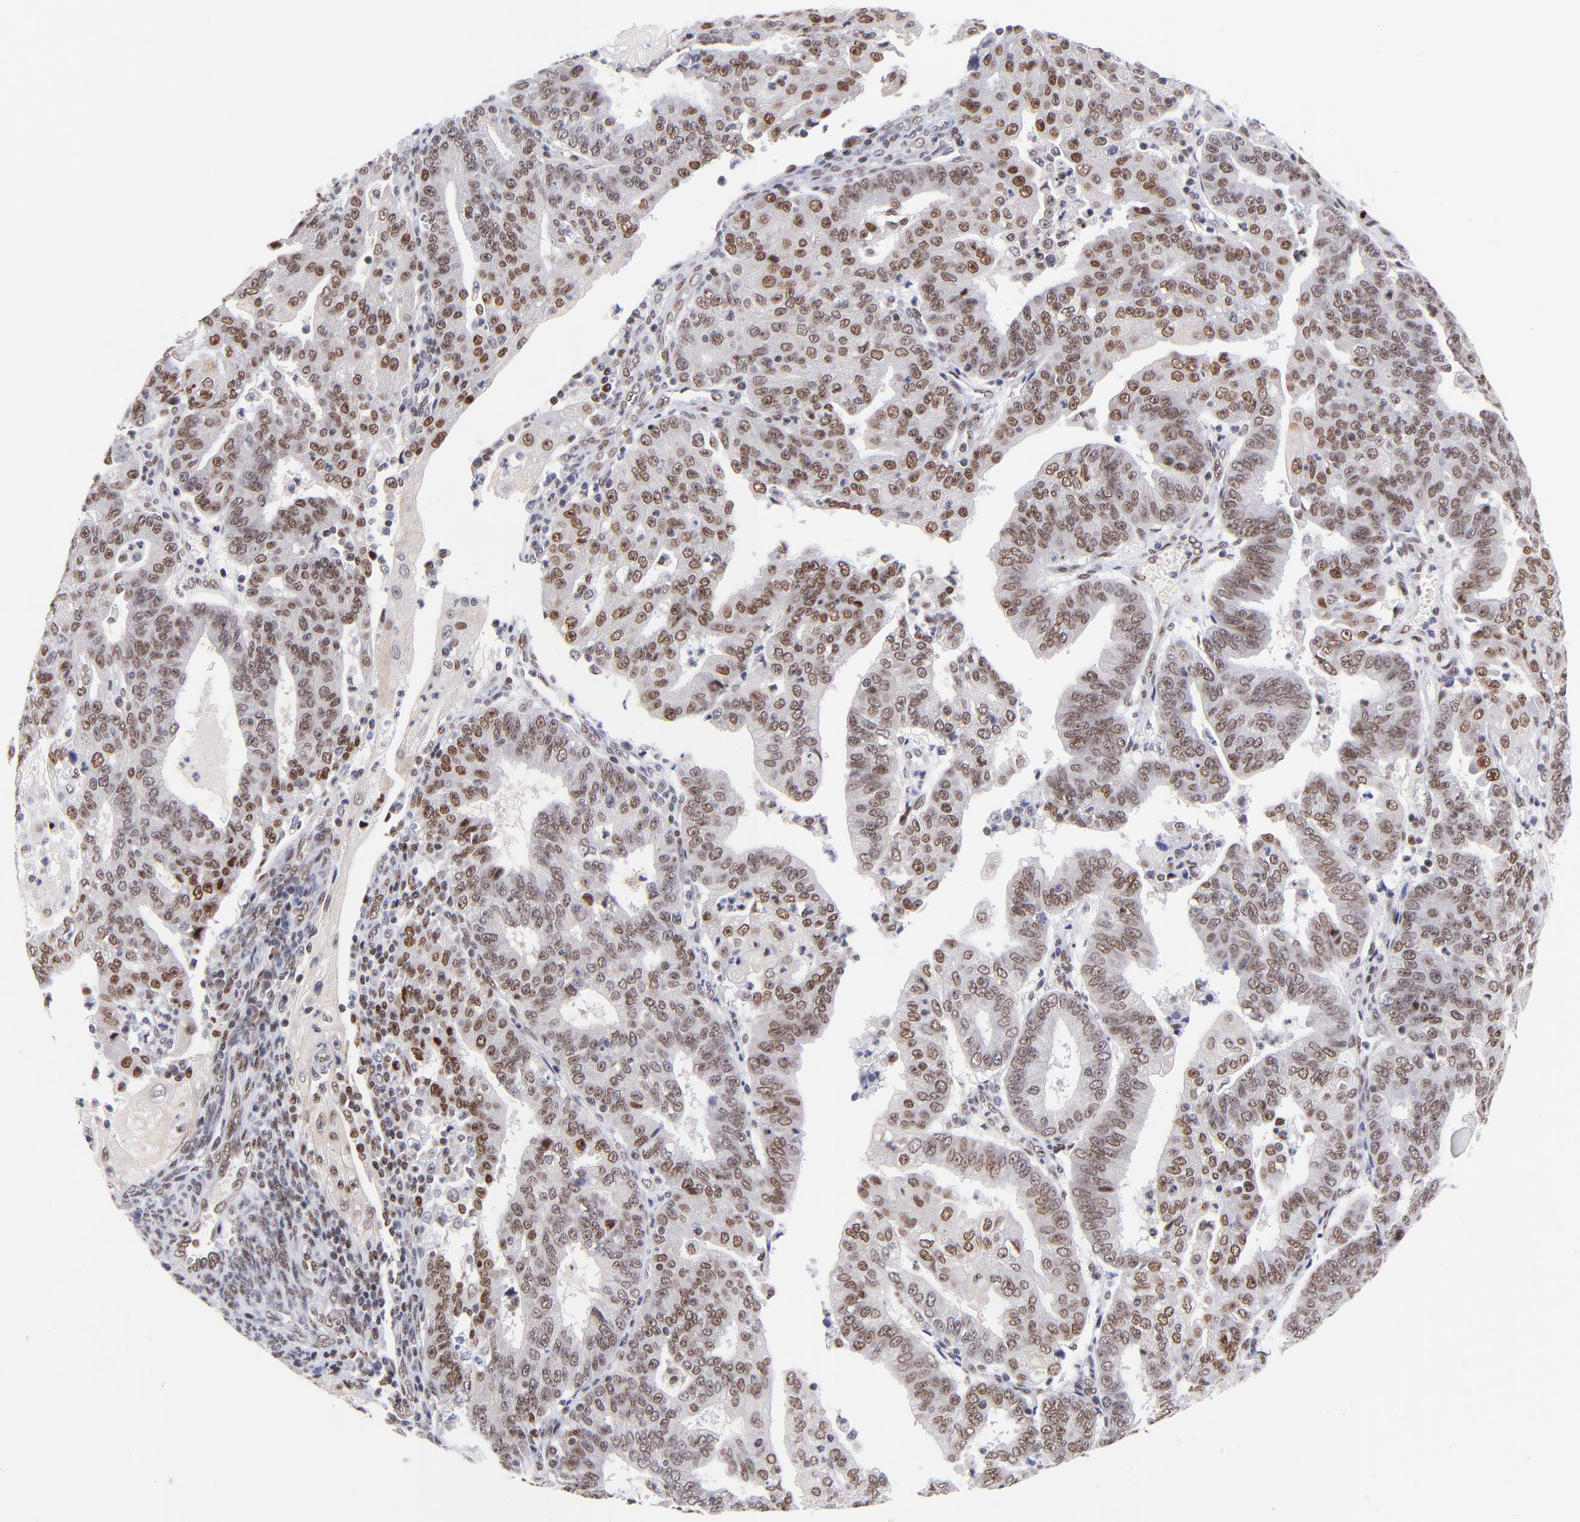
{"staining": {"intensity": "moderate", "quantity": ">75%", "location": "nuclear"}, "tissue": "endometrial cancer", "cell_type": "Tumor cells", "image_type": "cancer", "snomed": [{"axis": "morphology", "description": "Adenocarcinoma, NOS"}, {"axis": "topography", "description": "Endometrium"}], "caption": "A histopathology image showing moderate nuclear staining in about >75% of tumor cells in endometrial cancer, as visualized by brown immunohistochemical staining.", "gene": "MIDEAS", "patient": {"sex": "female", "age": 56}}